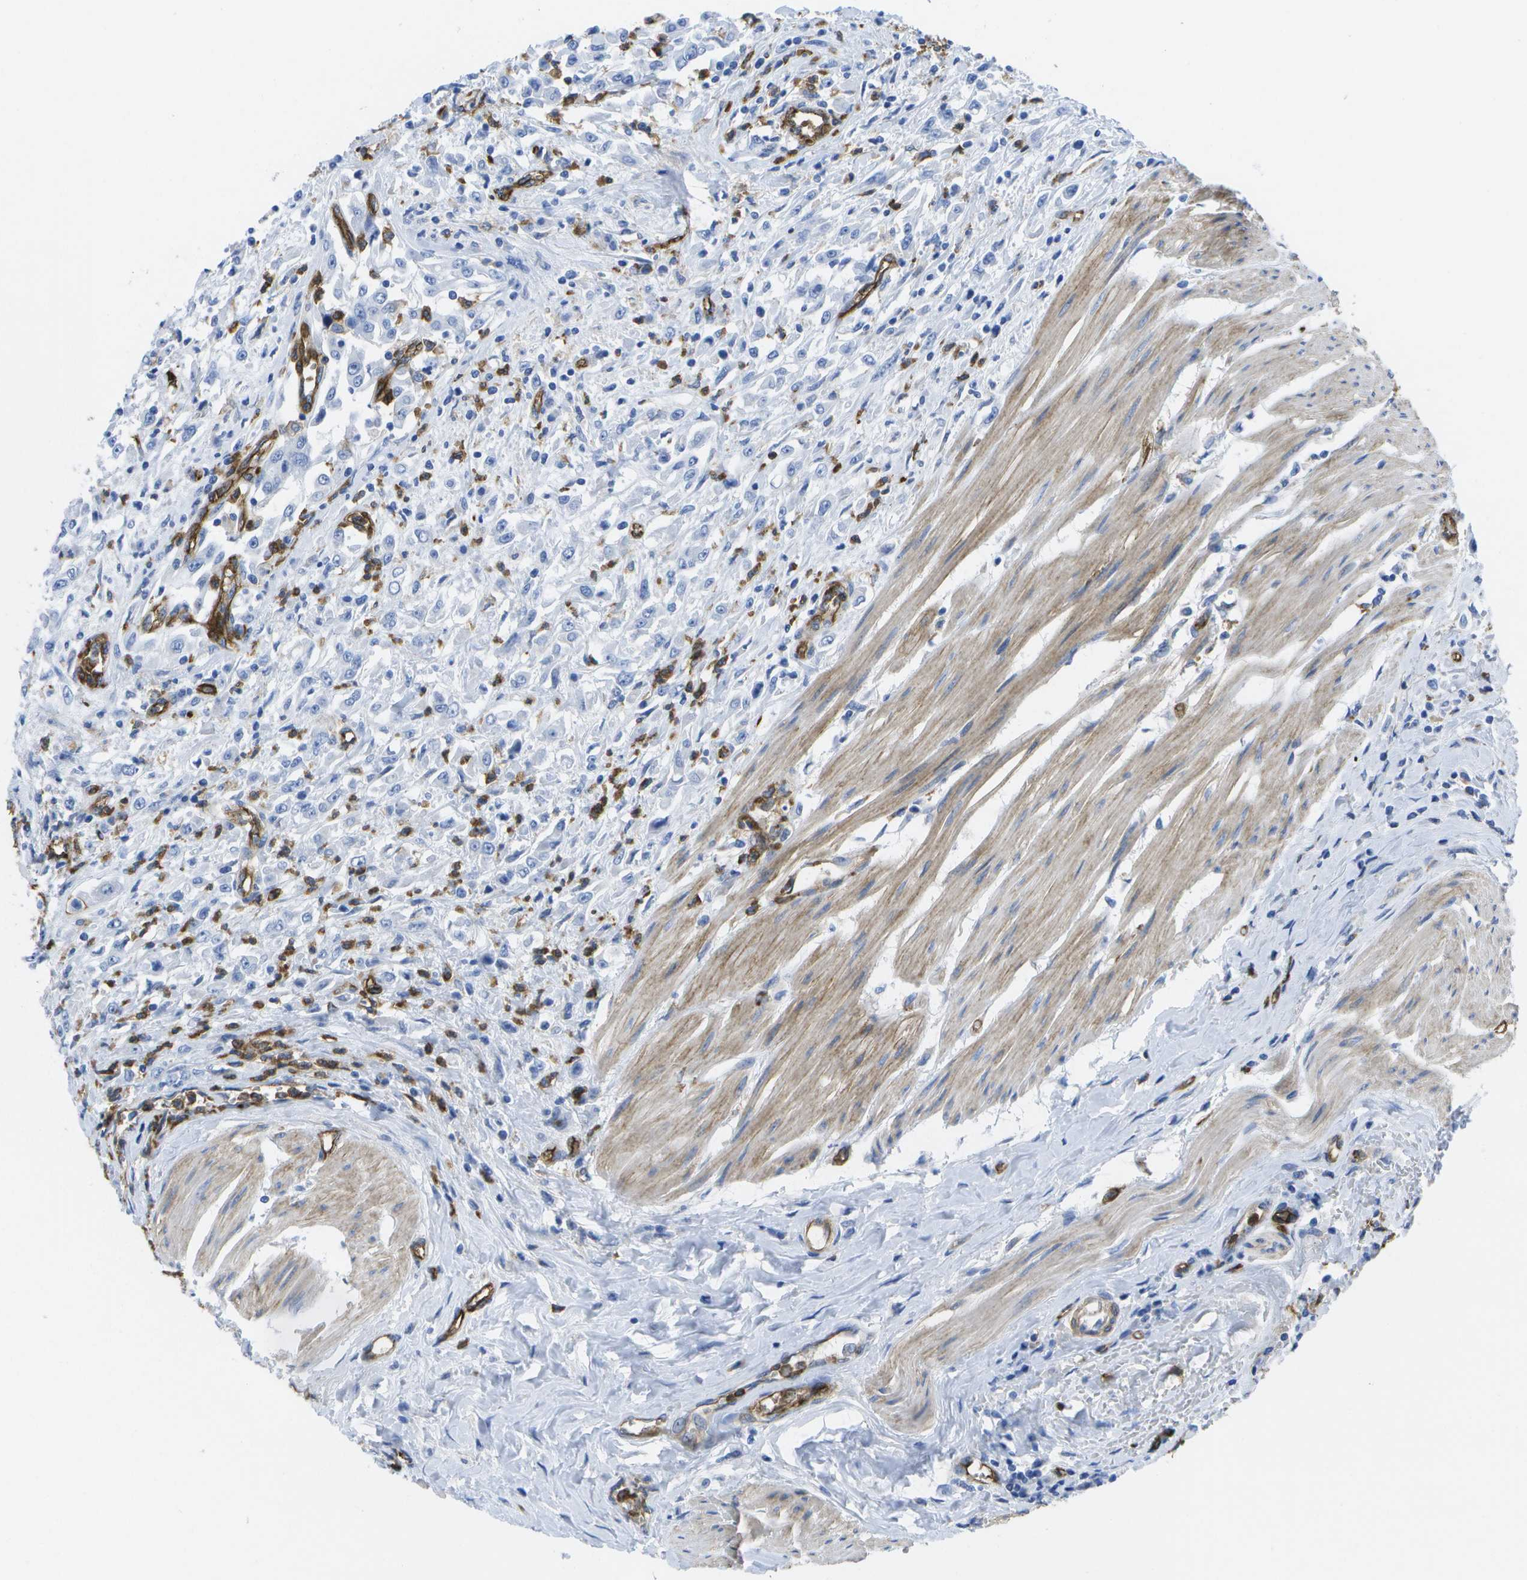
{"staining": {"intensity": "negative", "quantity": "none", "location": "none"}, "tissue": "urothelial cancer", "cell_type": "Tumor cells", "image_type": "cancer", "snomed": [{"axis": "morphology", "description": "Urothelial carcinoma, High grade"}, {"axis": "topography", "description": "Urinary bladder"}], "caption": "DAB immunohistochemical staining of urothelial carcinoma (high-grade) demonstrates no significant expression in tumor cells.", "gene": "DYSF", "patient": {"sex": "male", "age": 46}}